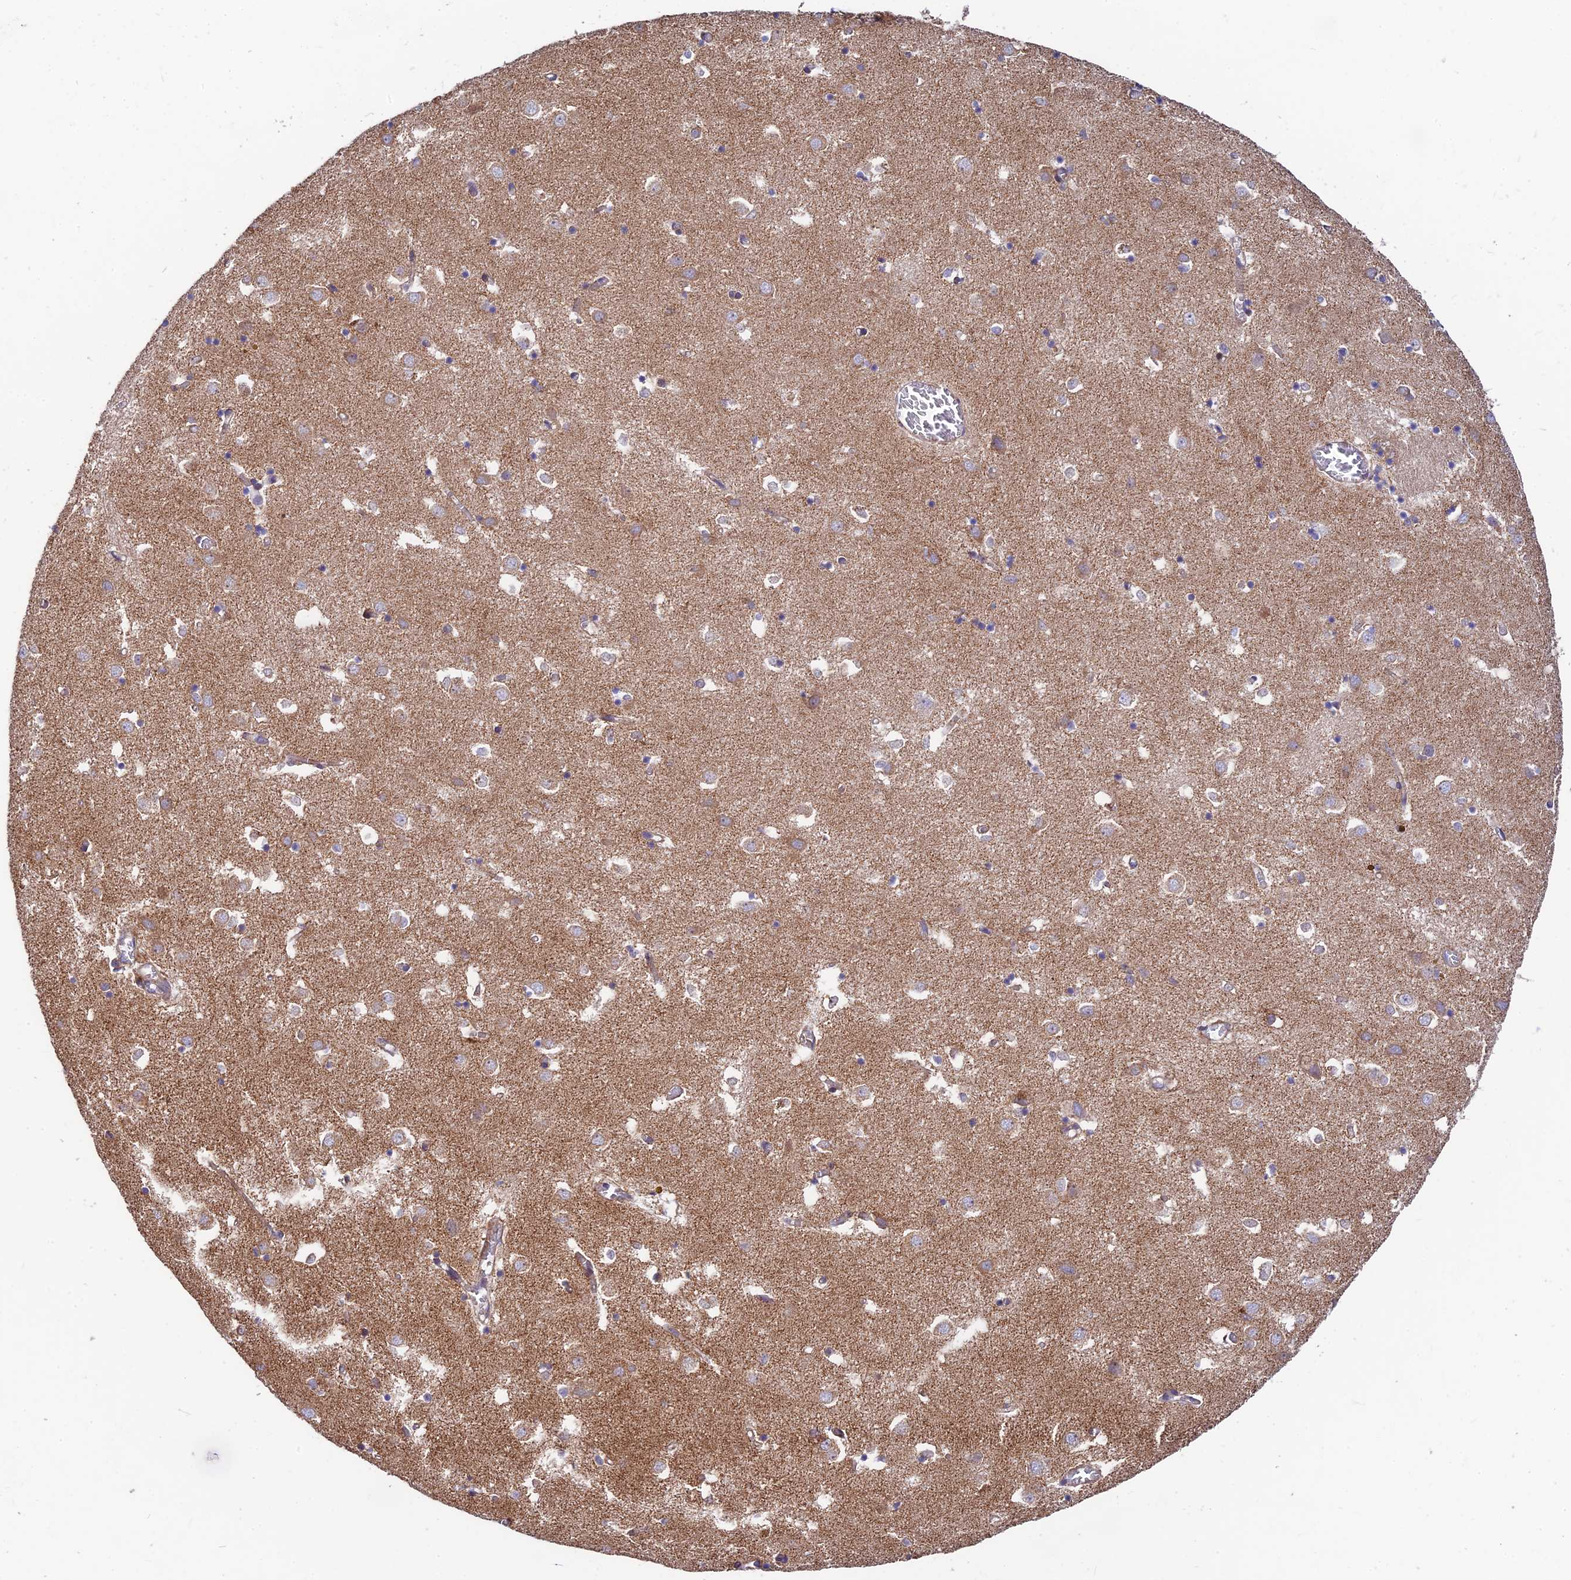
{"staining": {"intensity": "moderate", "quantity": "<25%", "location": "cytoplasmic/membranous"}, "tissue": "caudate", "cell_type": "Glial cells", "image_type": "normal", "snomed": [{"axis": "morphology", "description": "Normal tissue, NOS"}, {"axis": "topography", "description": "Lateral ventricle wall"}], "caption": "Protein expression analysis of normal human caudate reveals moderate cytoplasmic/membranous expression in approximately <25% of glial cells. The staining is performed using DAB brown chromogen to label protein expression. The nuclei are counter-stained blue using hematoxylin.", "gene": "FUOM", "patient": {"sex": "male", "age": 70}}